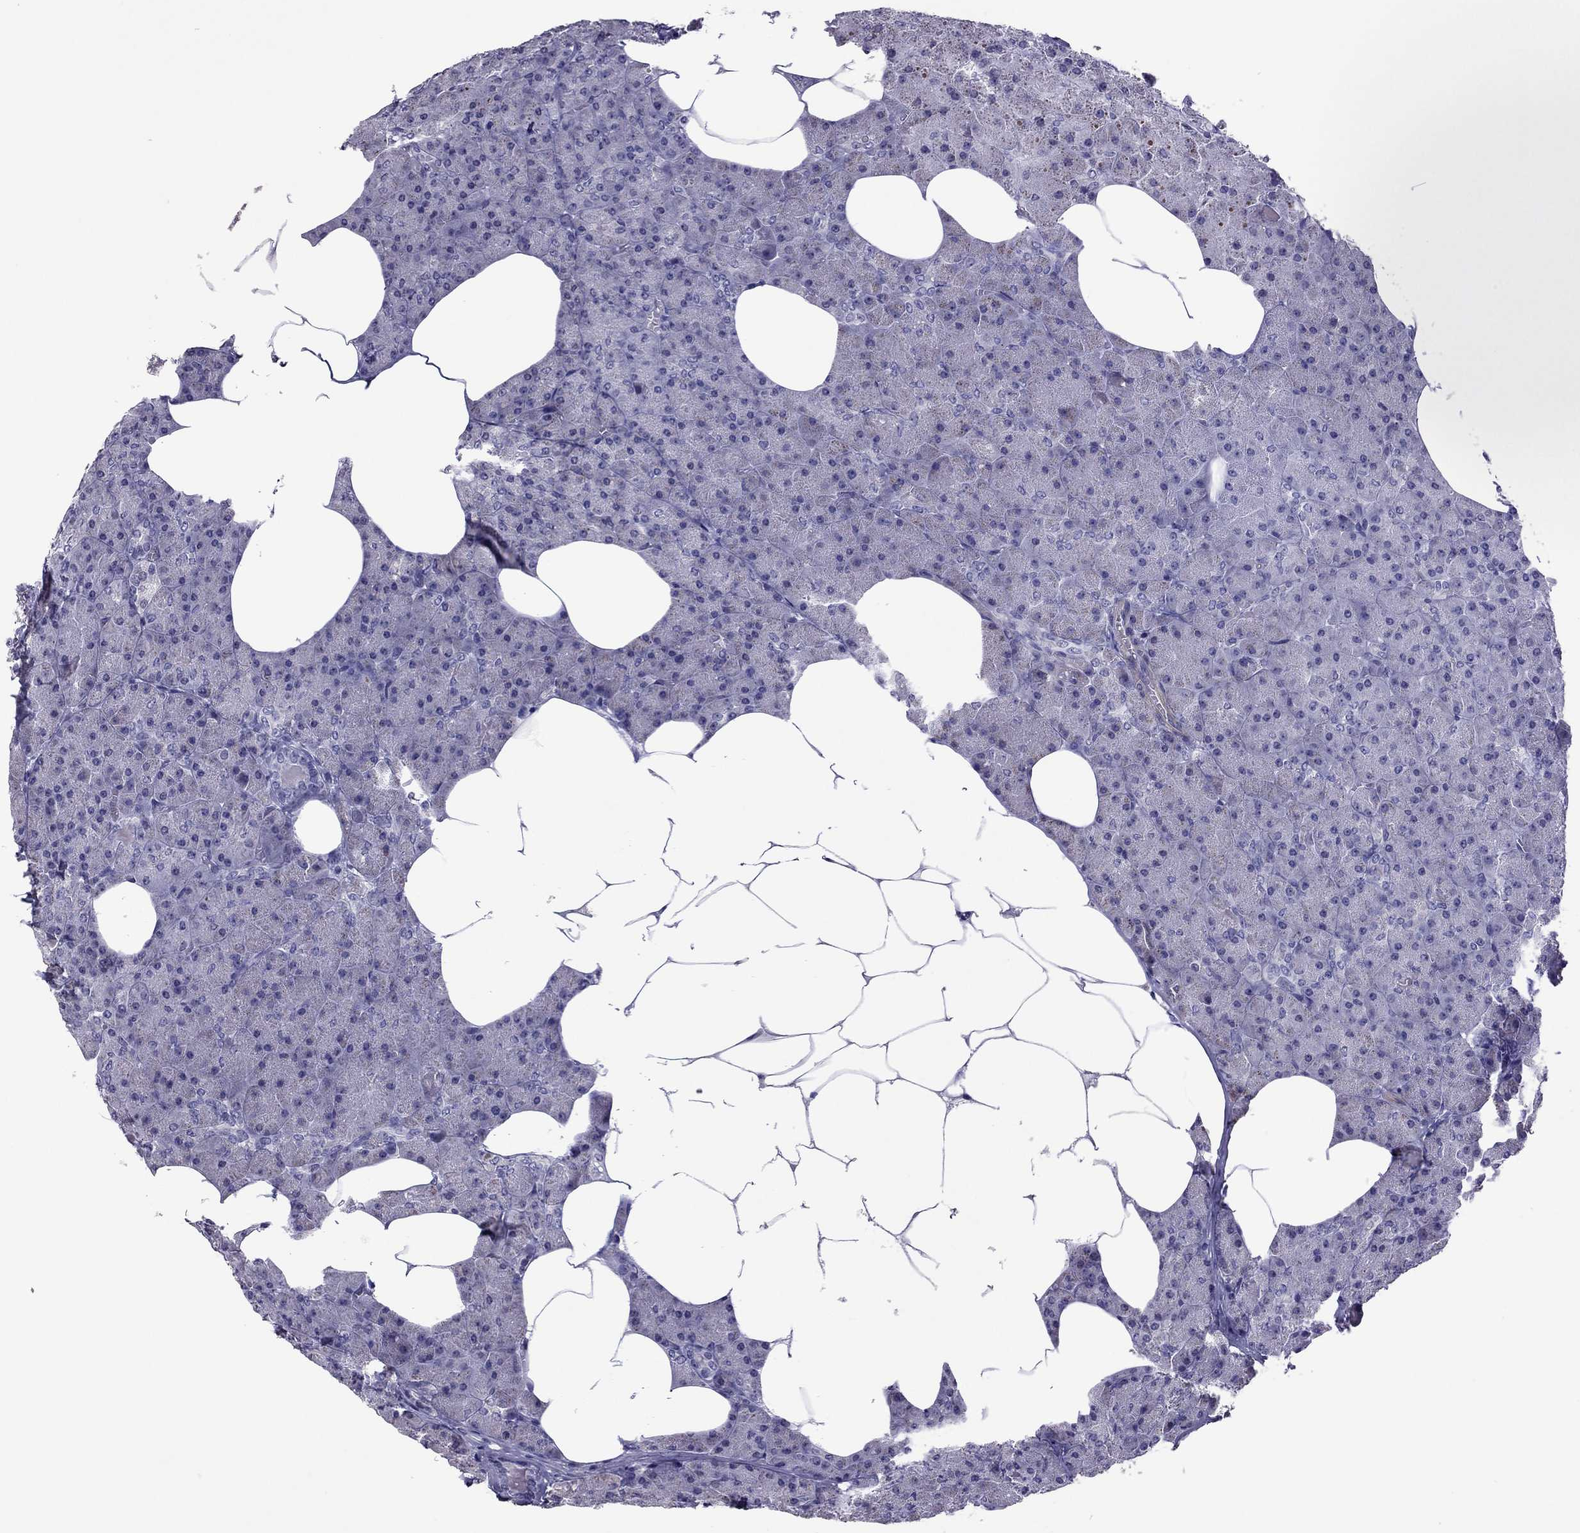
{"staining": {"intensity": "negative", "quantity": "none", "location": "none"}, "tissue": "pancreas", "cell_type": "Exocrine glandular cells", "image_type": "normal", "snomed": [{"axis": "morphology", "description": "Normal tissue, NOS"}, {"axis": "topography", "description": "Pancreas"}], "caption": "Histopathology image shows no significant protein positivity in exocrine glandular cells of benign pancreas.", "gene": "SLC16A8", "patient": {"sex": "female", "age": 45}}